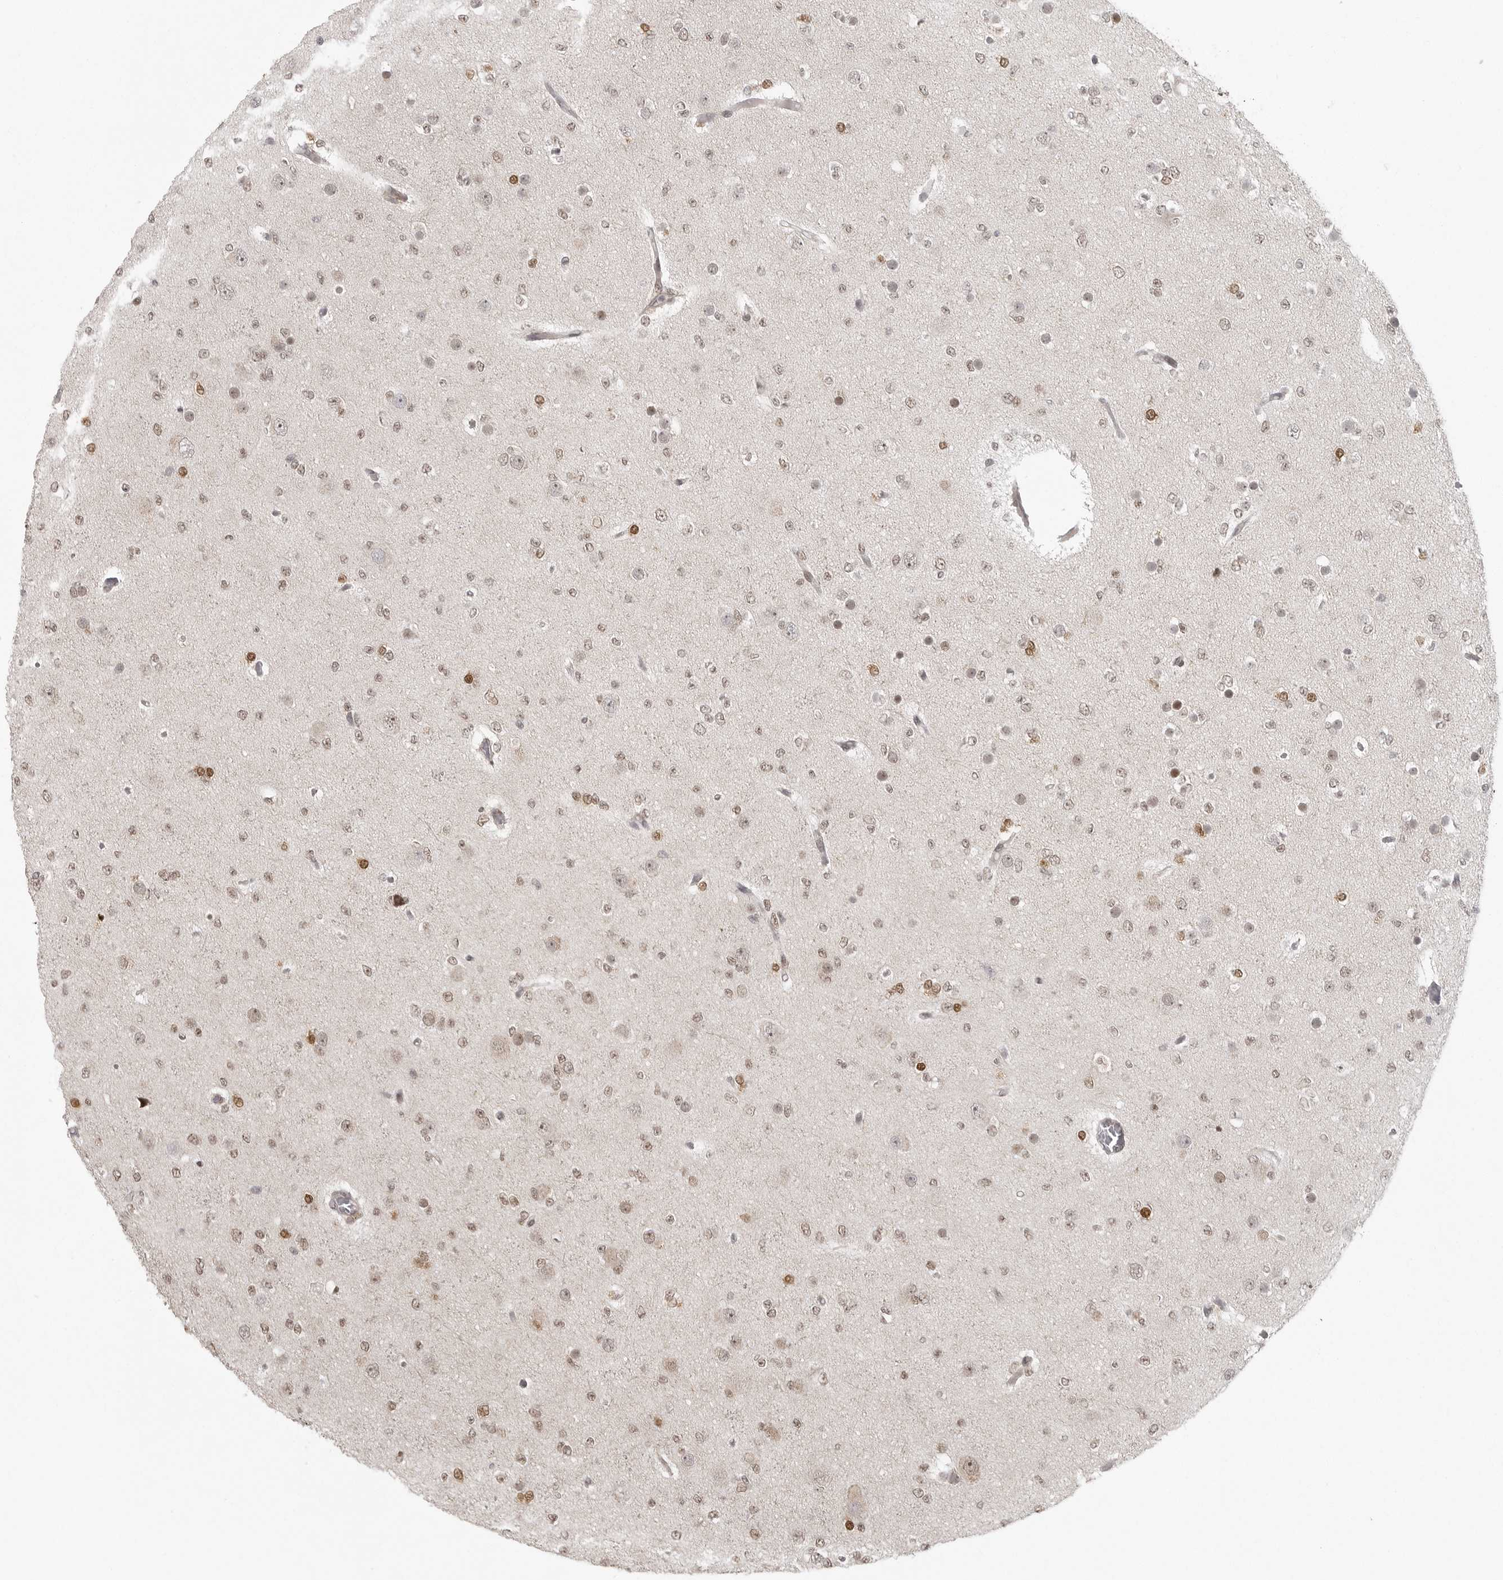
{"staining": {"intensity": "moderate", "quantity": "25%-75%", "location": "nuclear"}, "tissue": "glioma", "cell_type": "Tumor cells", "image_type": "cancer", "snomed": [{"axis": "morphology", "description": "Glioma, malignant, Low grade"}, {"axis": "topography", "description": "Brain"}], "caption": "This is an image of immunohistochemistry (IHC) staining of malignant glioma (low-grade), which shows moderate expression in the nuclear of tumor cells.", "gene": "ISG20L2", "patient": {"sex": "female", "age": 22}}